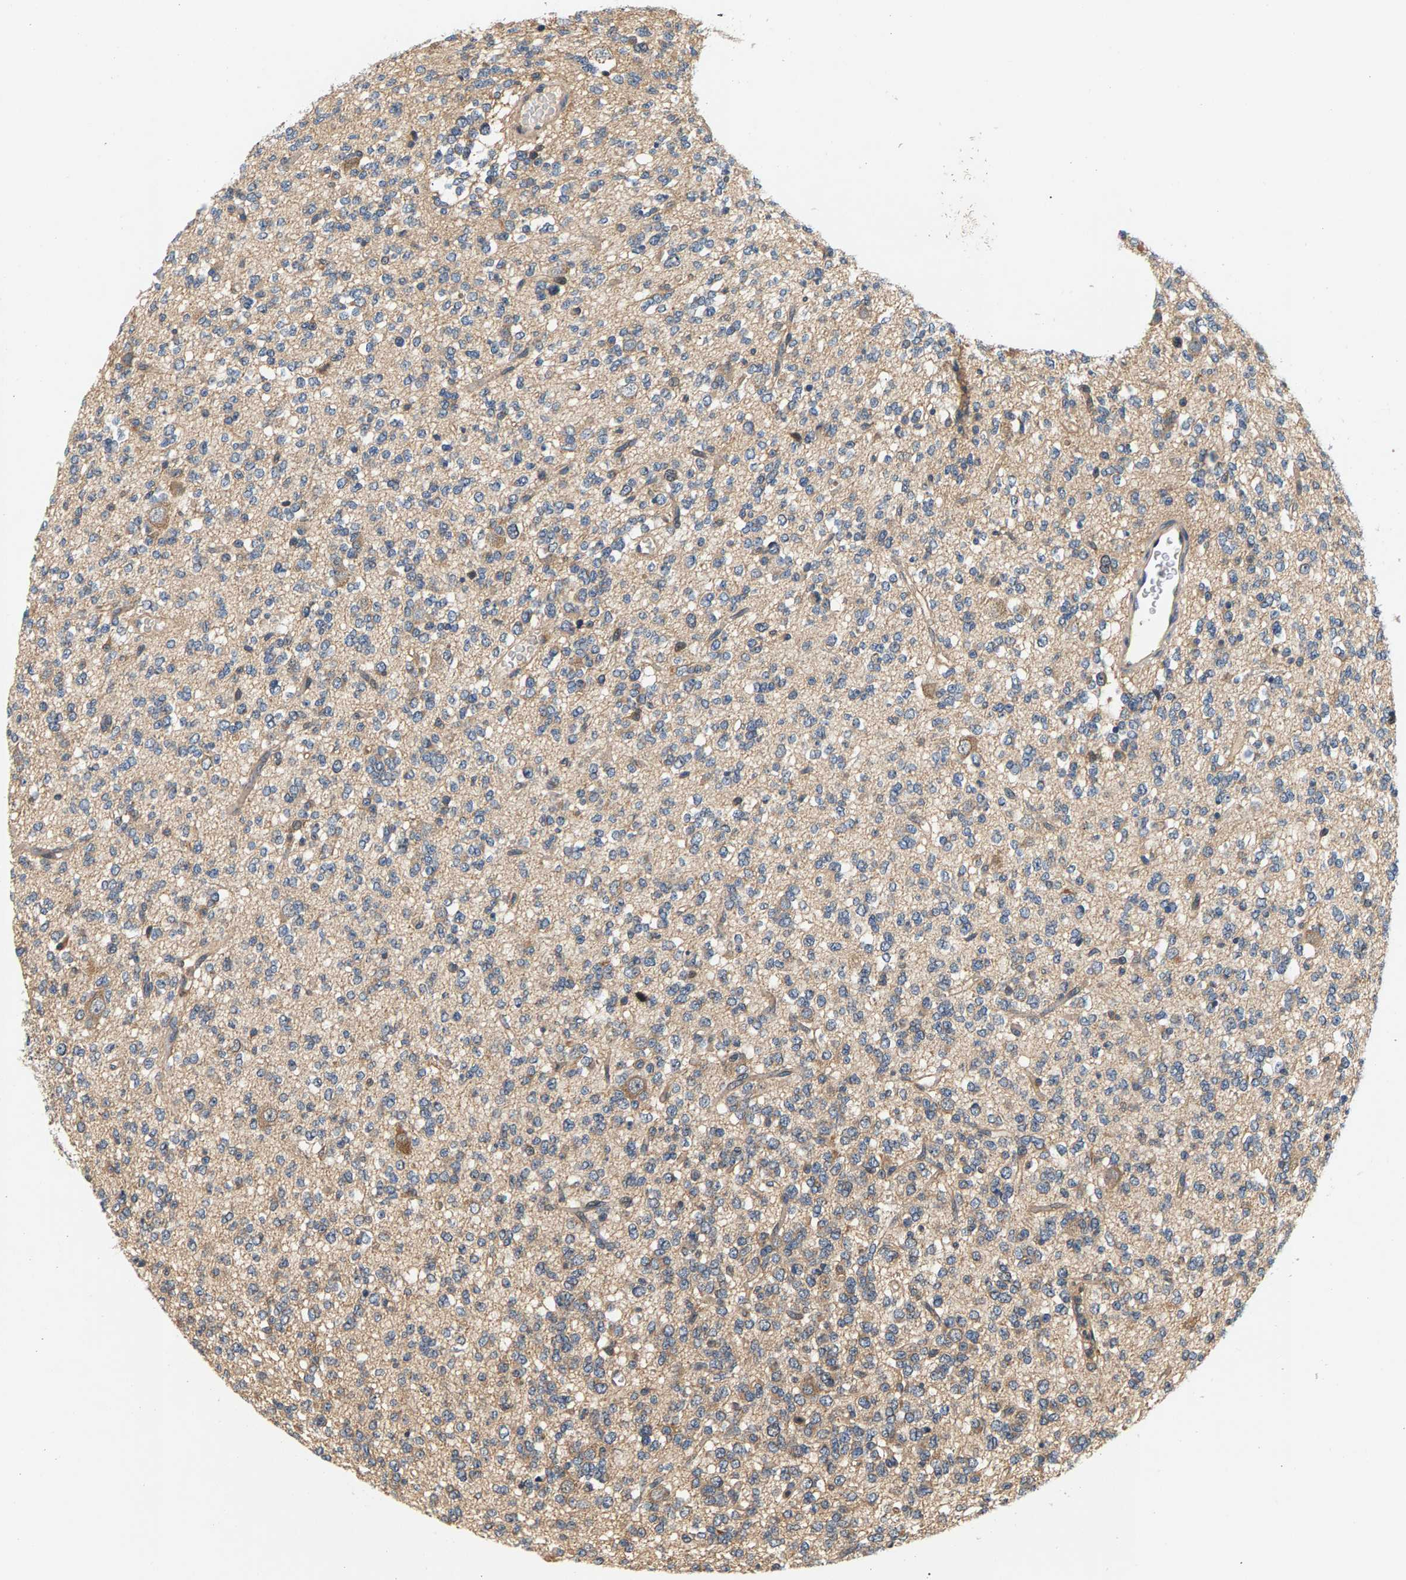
{"staining": {"intensity": "weak", "quantity": "<25%", "location": "cytoplasmic/membranous"}, "tissue": "glioma", "cell_type": "Tumor cells", "image_type": "cancer", "snomed": [{"axis": "morphology", "description": "Glioma, malignant, Low grade"}, {"axis": "topography", "description": "Brain"}], "caption": "High power microscopy micrograph of an immunohistochemistry (IHC) image of malignant glioma (low-grade), revealing no significant positivity in tumor cells.", "gene": "FAM78A", "patient": {"sex": "male", "age": 38}}